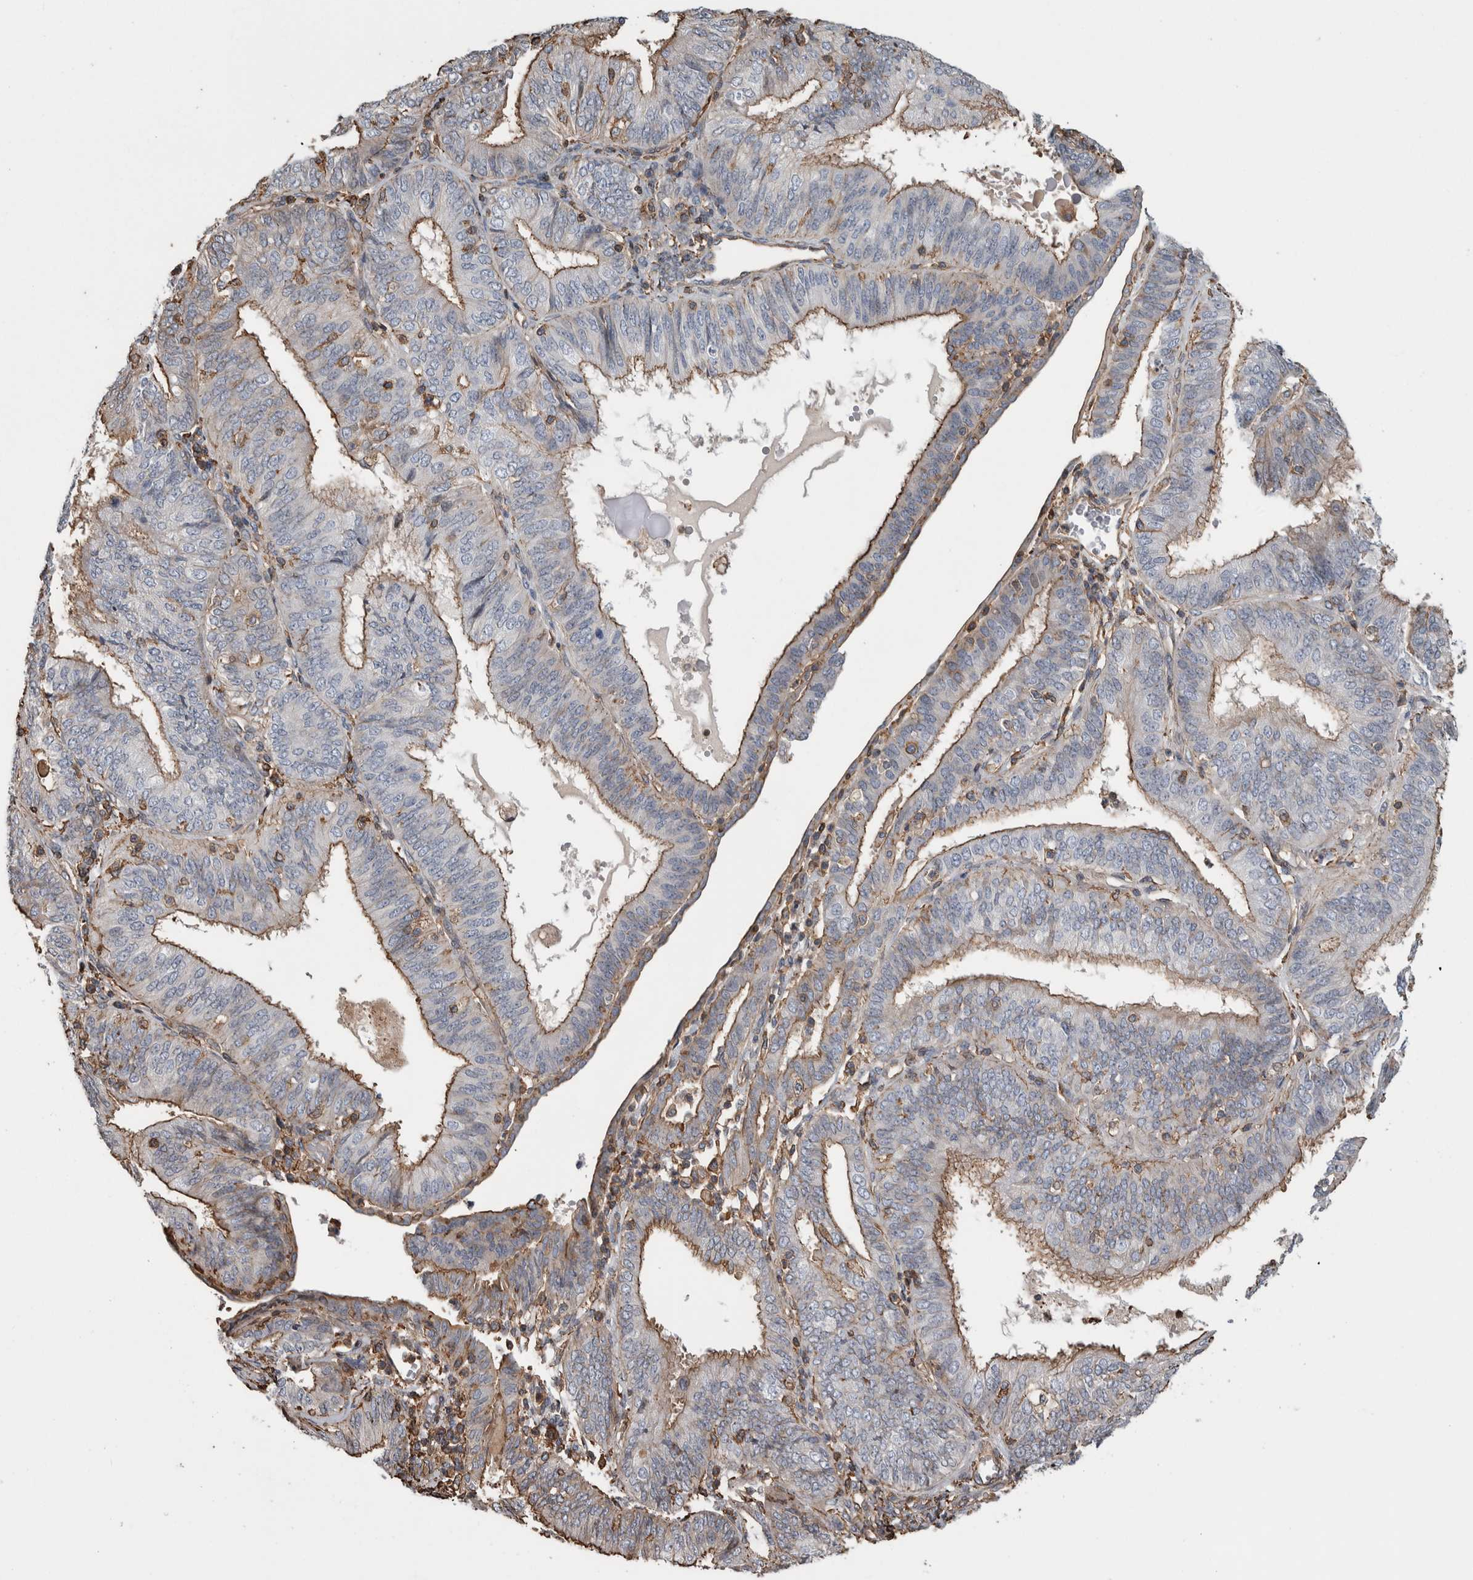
{"staining": {"intensity": "moderate", "quantity": ">75%", "location": "cytoplasmic/membranous"}, "tissue": "endometrial cancer", "cell_type": "Tumor cells", "image_type": "cancer", "snomed": [{"axis": "morphology", "description": "Adenocarcinoma, NOS"}, {"axis": "topography", "description": "Endometrium"}], "caption": "IHC photomicrograph of human endometrial cancer (adenocarcinoma) stained for a protein (brown), which reveals medium levels of moderate cytoplasmic/membranous expression in approximately >75% of tumor cells.", "gene": "ENPP2", "patient": {"sex": "female", "age": 58}}